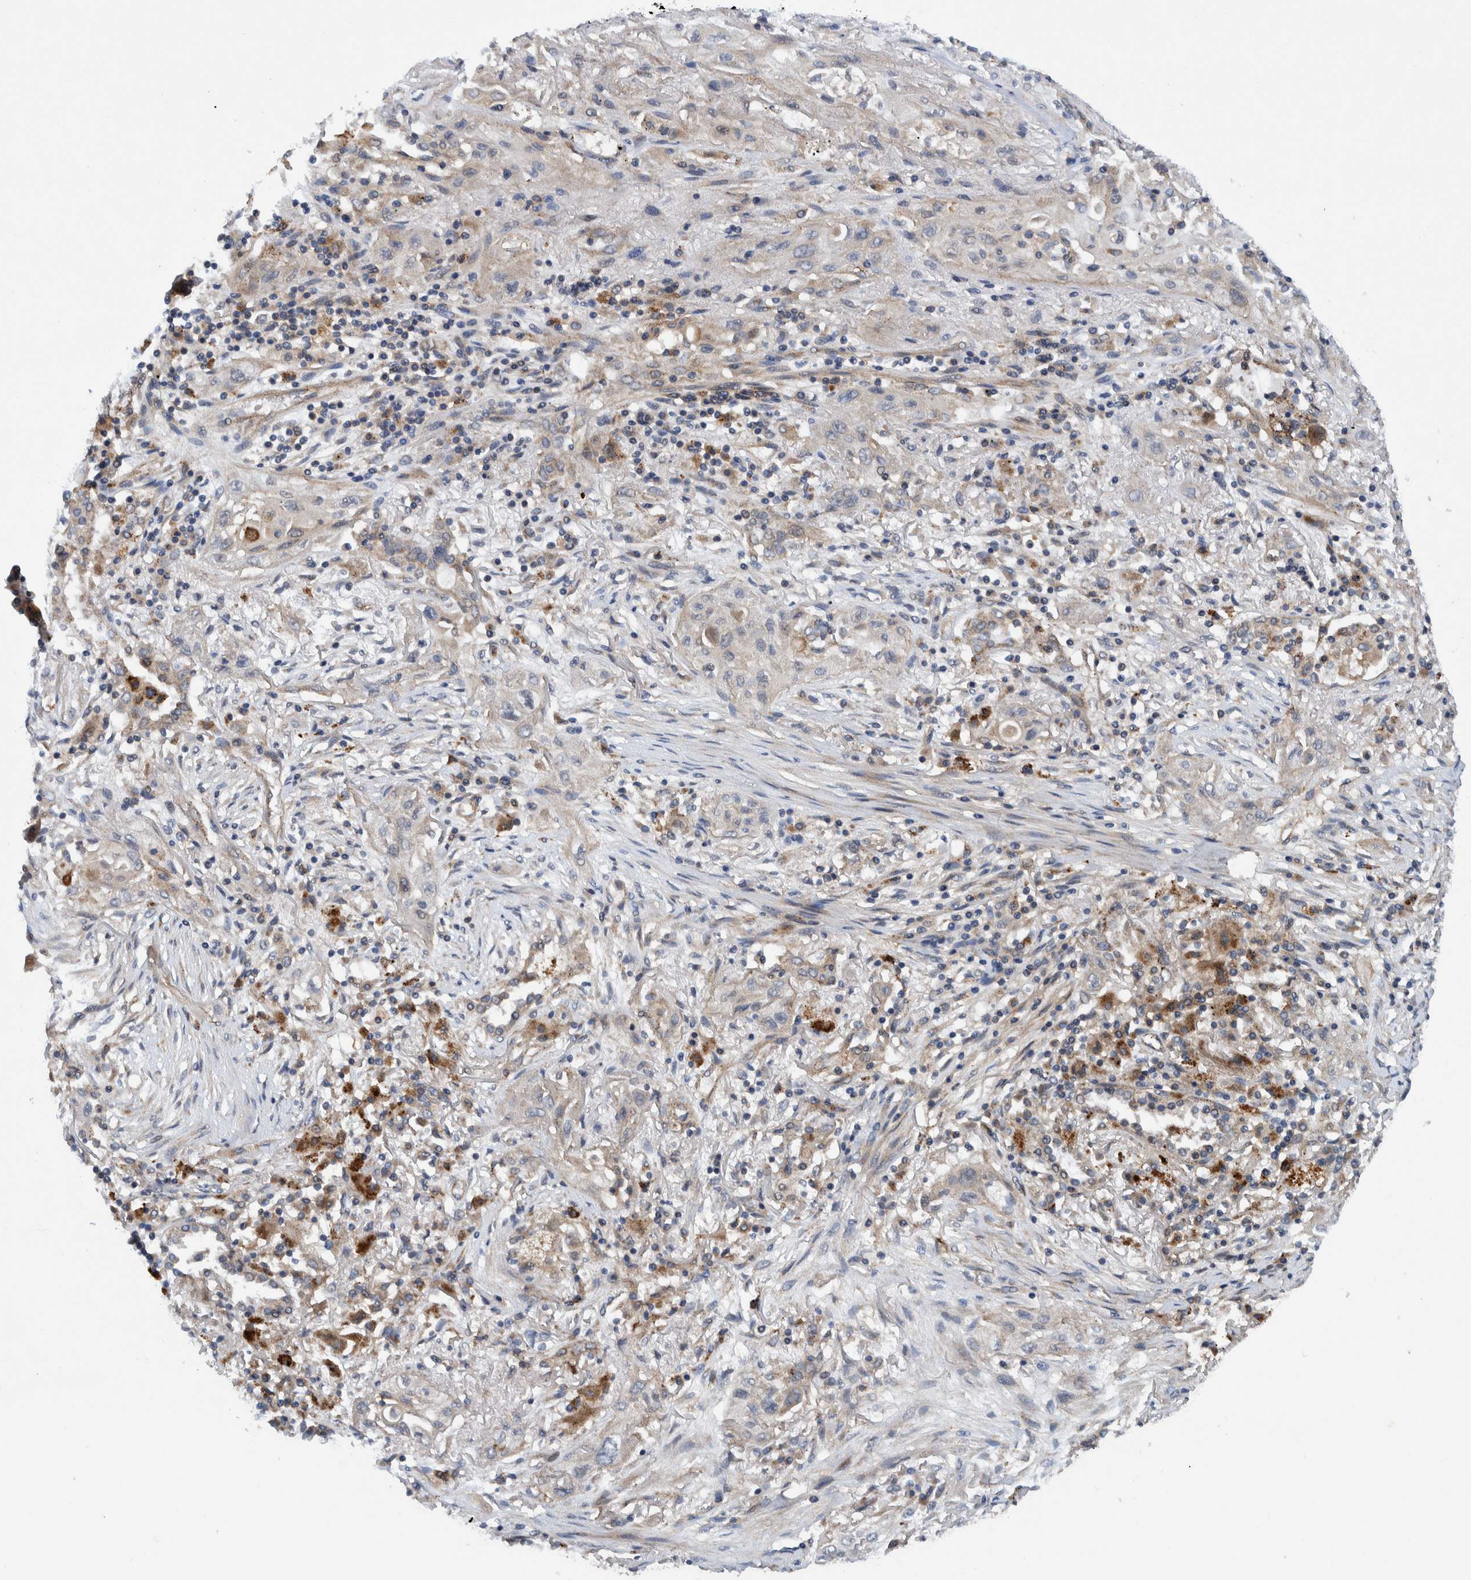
{"staining": {"intensity": "weak", "quantity": "<25%", "location": "cytoplasmic/membranous"}, "tissue": "lung cancer", "cell_type": "Tumor cells", "image_type": "cancer", "snomed": [{"axis": "morphology", "description": "Squamous cell carcinoma, NOS"}, {"axis": "topography", "description": "Lung"}], "caption": "A high-resolution micrograph shows IHC staining of lung cancer, which displays no significant positivity in tumor cells.", "gene": "ITIH3", "patient": {"sex": "female", "age": 47}}